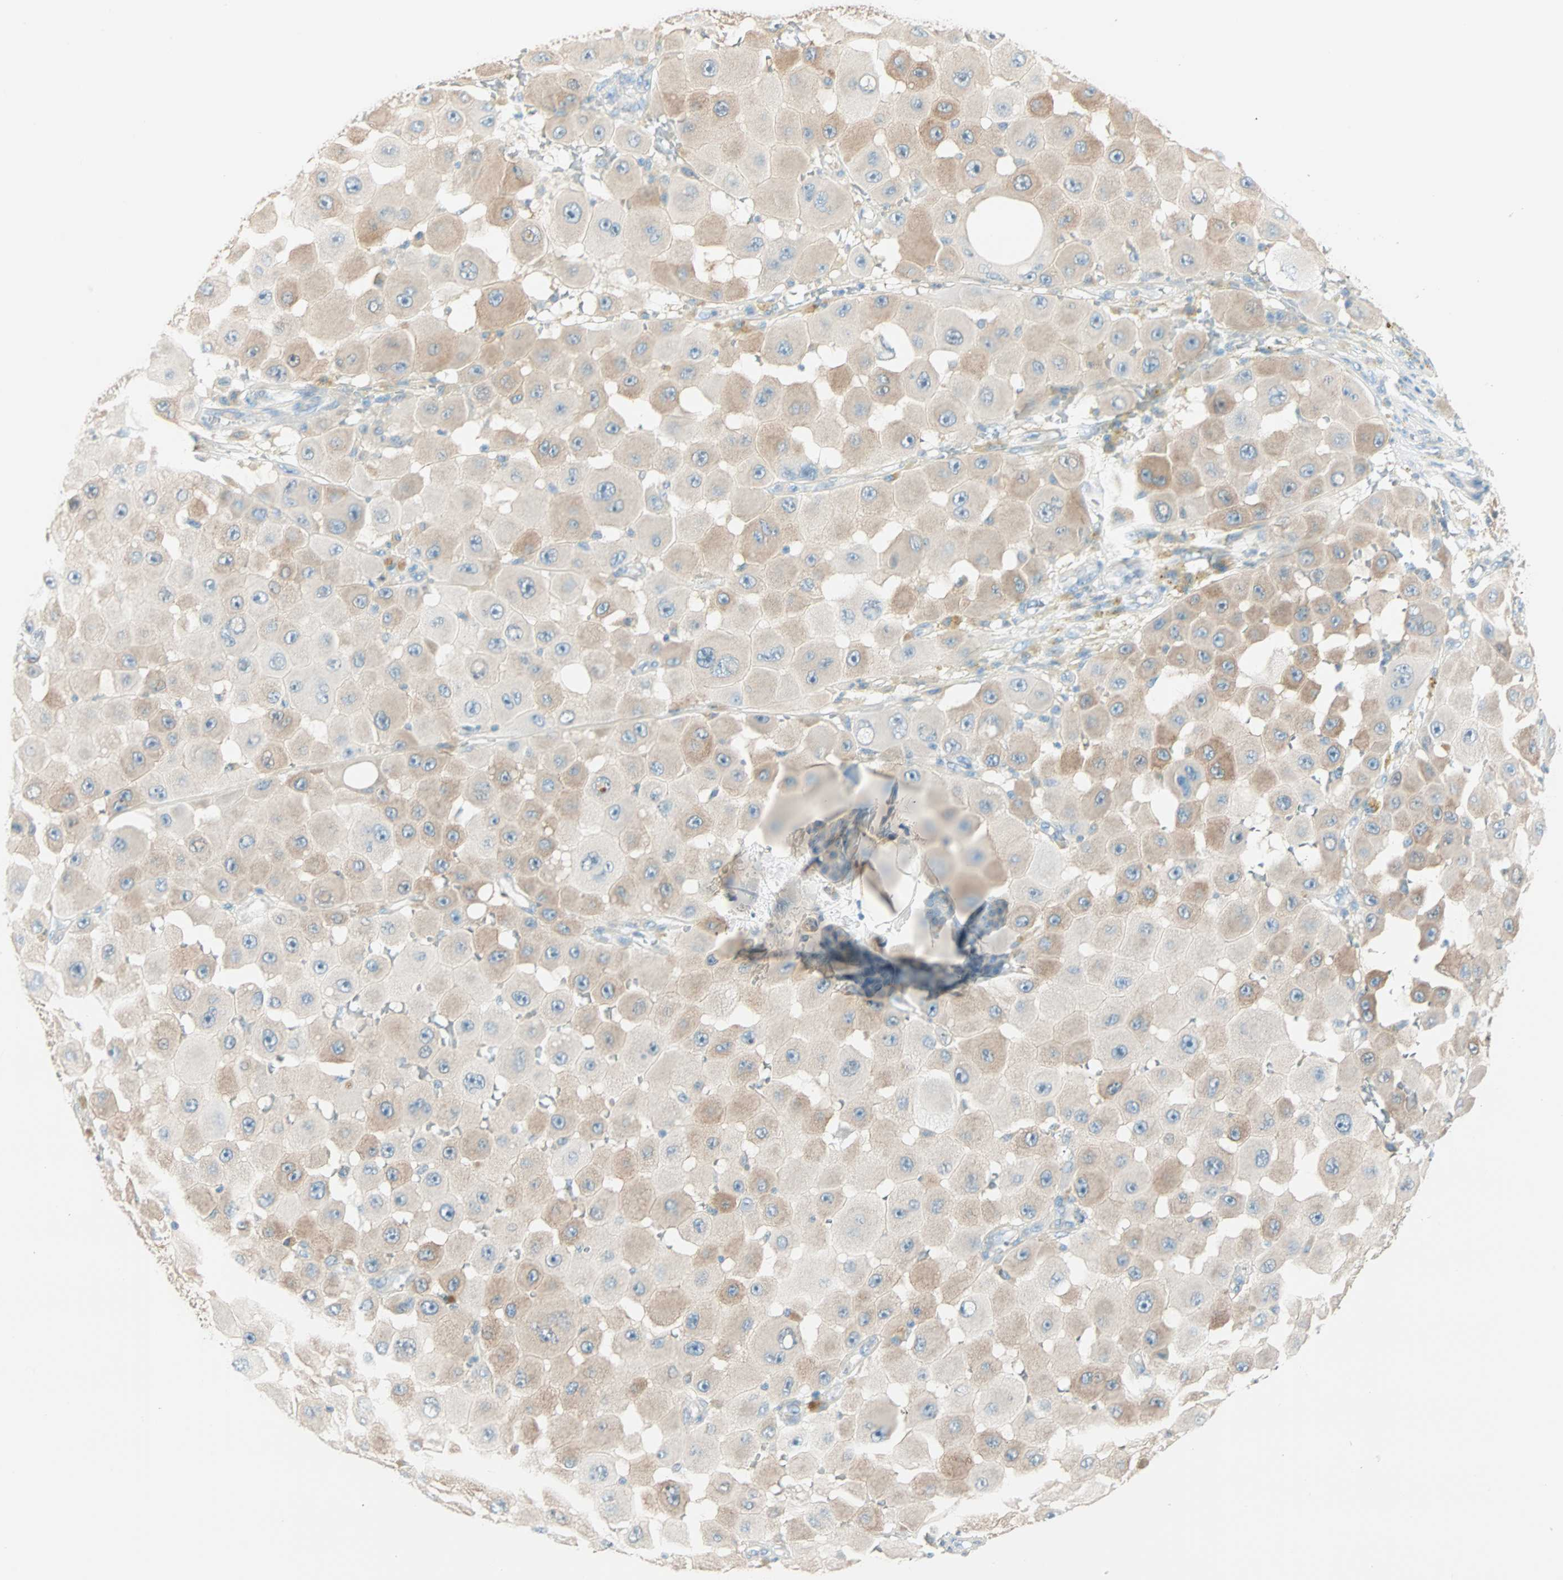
{"staining": {"intensity": "moderate", "quantity": "25%-75%", "location": "cytoplasmic/membranous"}, "tissue": "melanoma", "cell_type": "Tumor cells", "image_type": "cancer", "snomed": [{"axis": "morphology", "description": "Malignant melanoma, NOS"}, {"axis": "topography", "description": "Skin"}], "caption": "Protein analysis of malignant melanoma tissue displays moderate cytoplasmic/membranous staining in about 25%-75% of tumor cells.", "gene": "ATF6", "patient": {"sex": "female", "age": 81}}